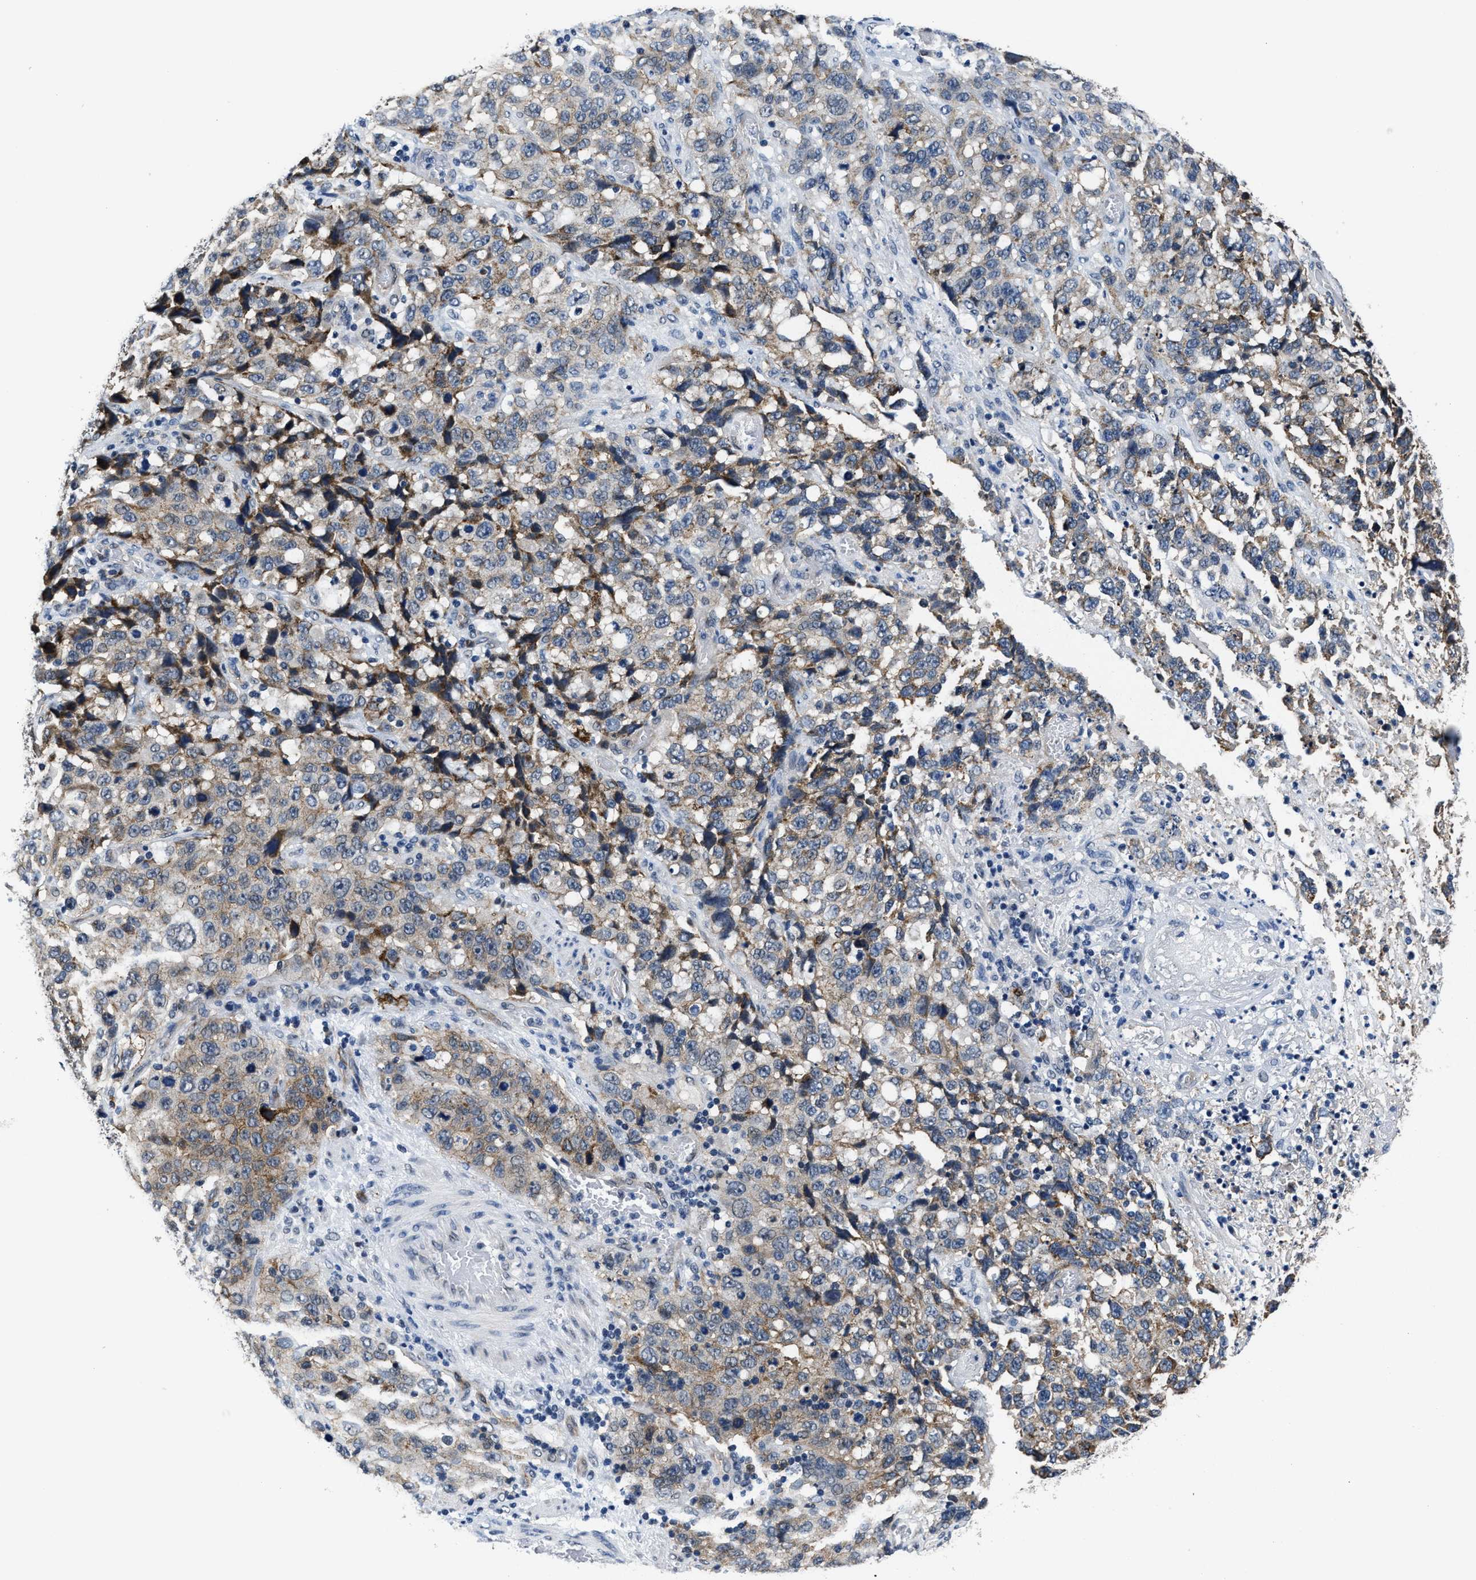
{"staining": {"intensity": "moderate", "quantity": "25%-75%", "location": "cytoplasmic/membranous"}, "tissue": "stomach cancer", "cell_type": "Tumor cells", "image_type": "cancer", "snomed": [{"axis": "morphology", "description": "Normal tissue, NOS"}, {"axis": "morphology", "description": "Adenocarcinoma, NOS"}, {"axis": "topography", "description": "Stomach"}], "caption": "Immunohistochemical staining of stomach adenocarcinoma shows medium levels of moderate cytoplasmic/membranous protein expression in about 25%-75% of tumor cells. Ihc stains the protein in brown and the nuclei are stained blue.", "gene": "MARCKSL1", "patient": {"sex": "male", "age": 48}}